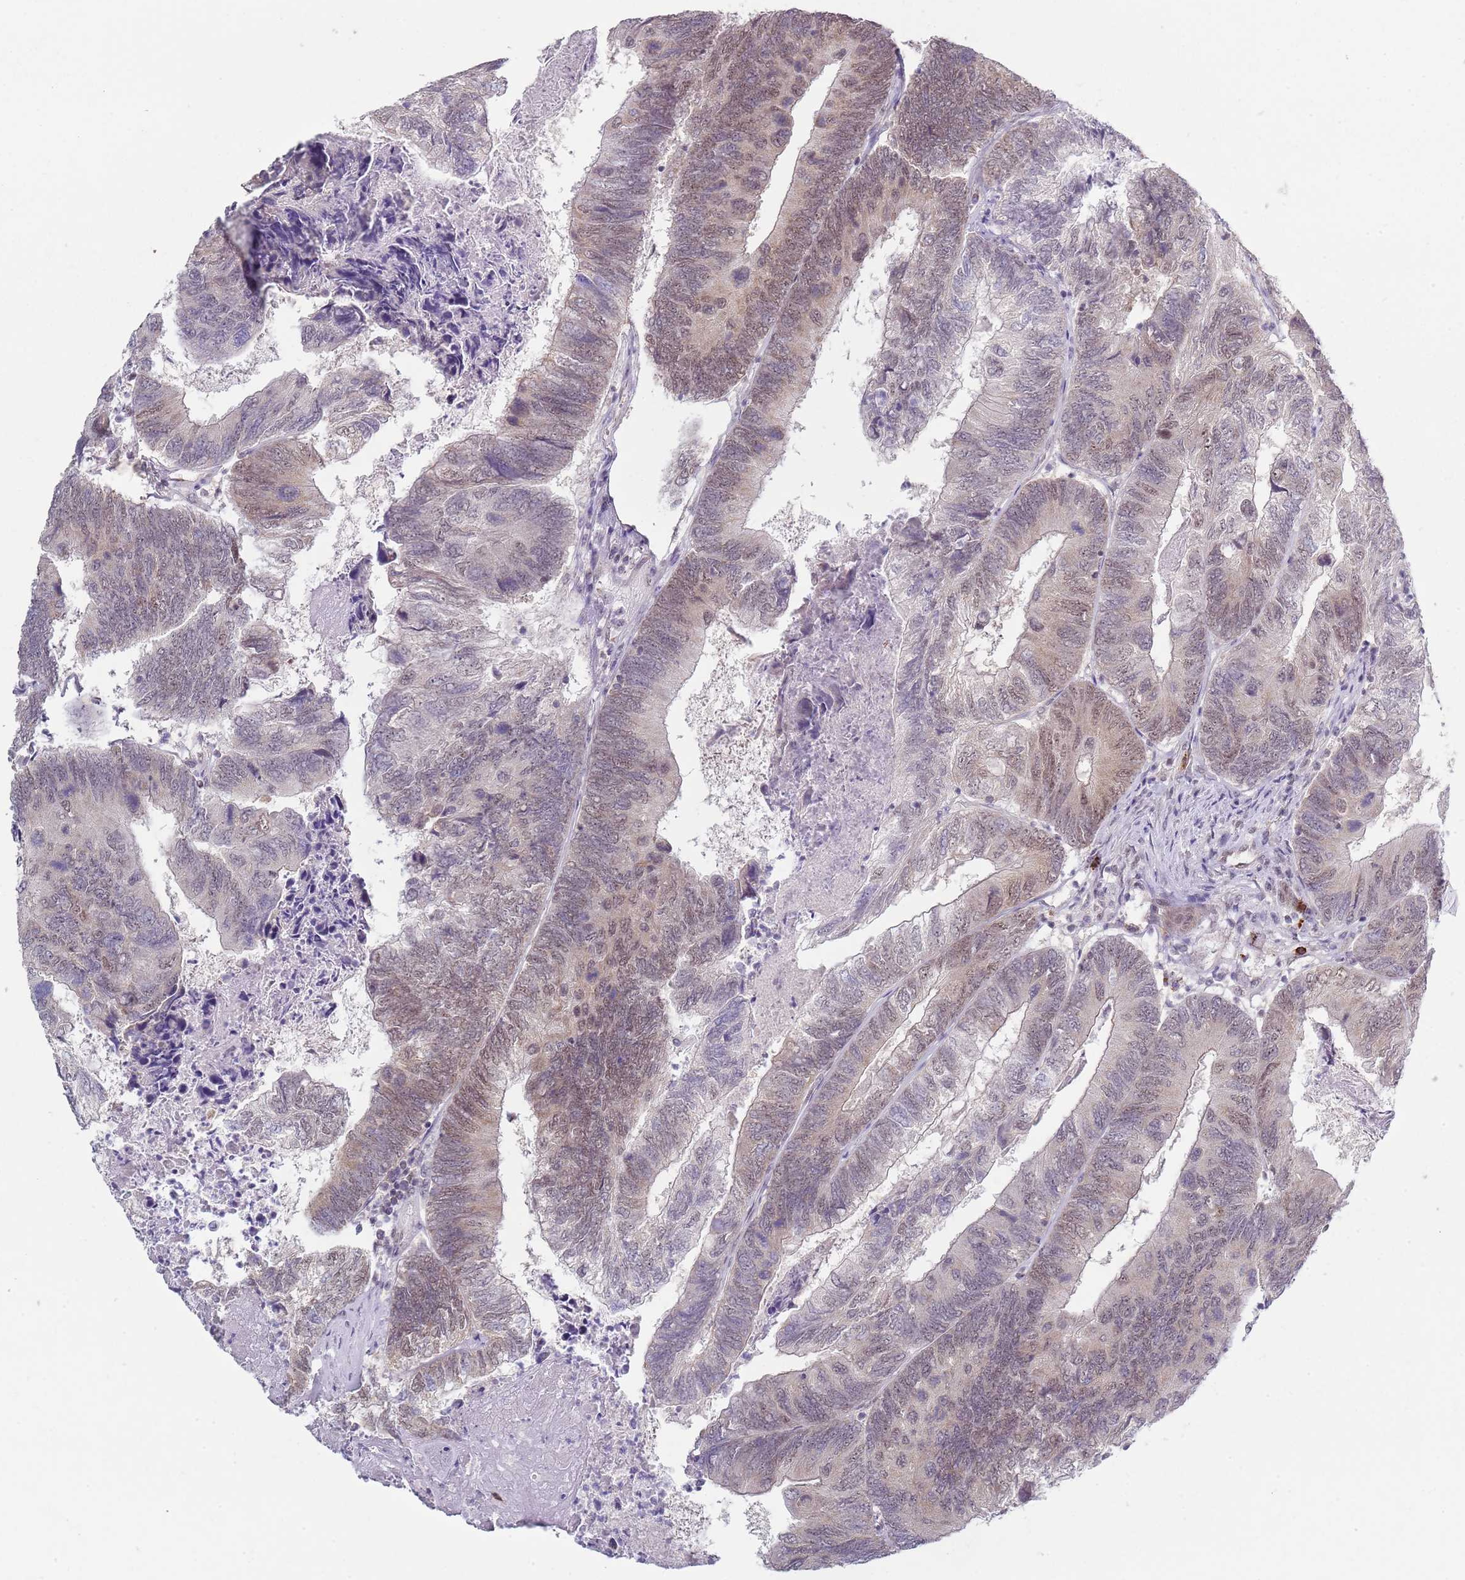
{"staining": {"intensity": "weak", "quantity": "<25%", "location": "cytoplasmic/membranous,nuclear"}, "tissue": "colorectal cancer", "cell_type": "Tumor cells", "image_type": "cancer", "snomed": [{"axis": "morphology", "description": "Adenocarcinoma, NOS"}, {"axis": "topography", "description": "Colon"}], "caption": "Tumor cells show no significant protein expression in colorectal cancer (adenocarcinoma).", "gene": "SMARCAL1", "patient": {"sex": "female", "age": 67}}